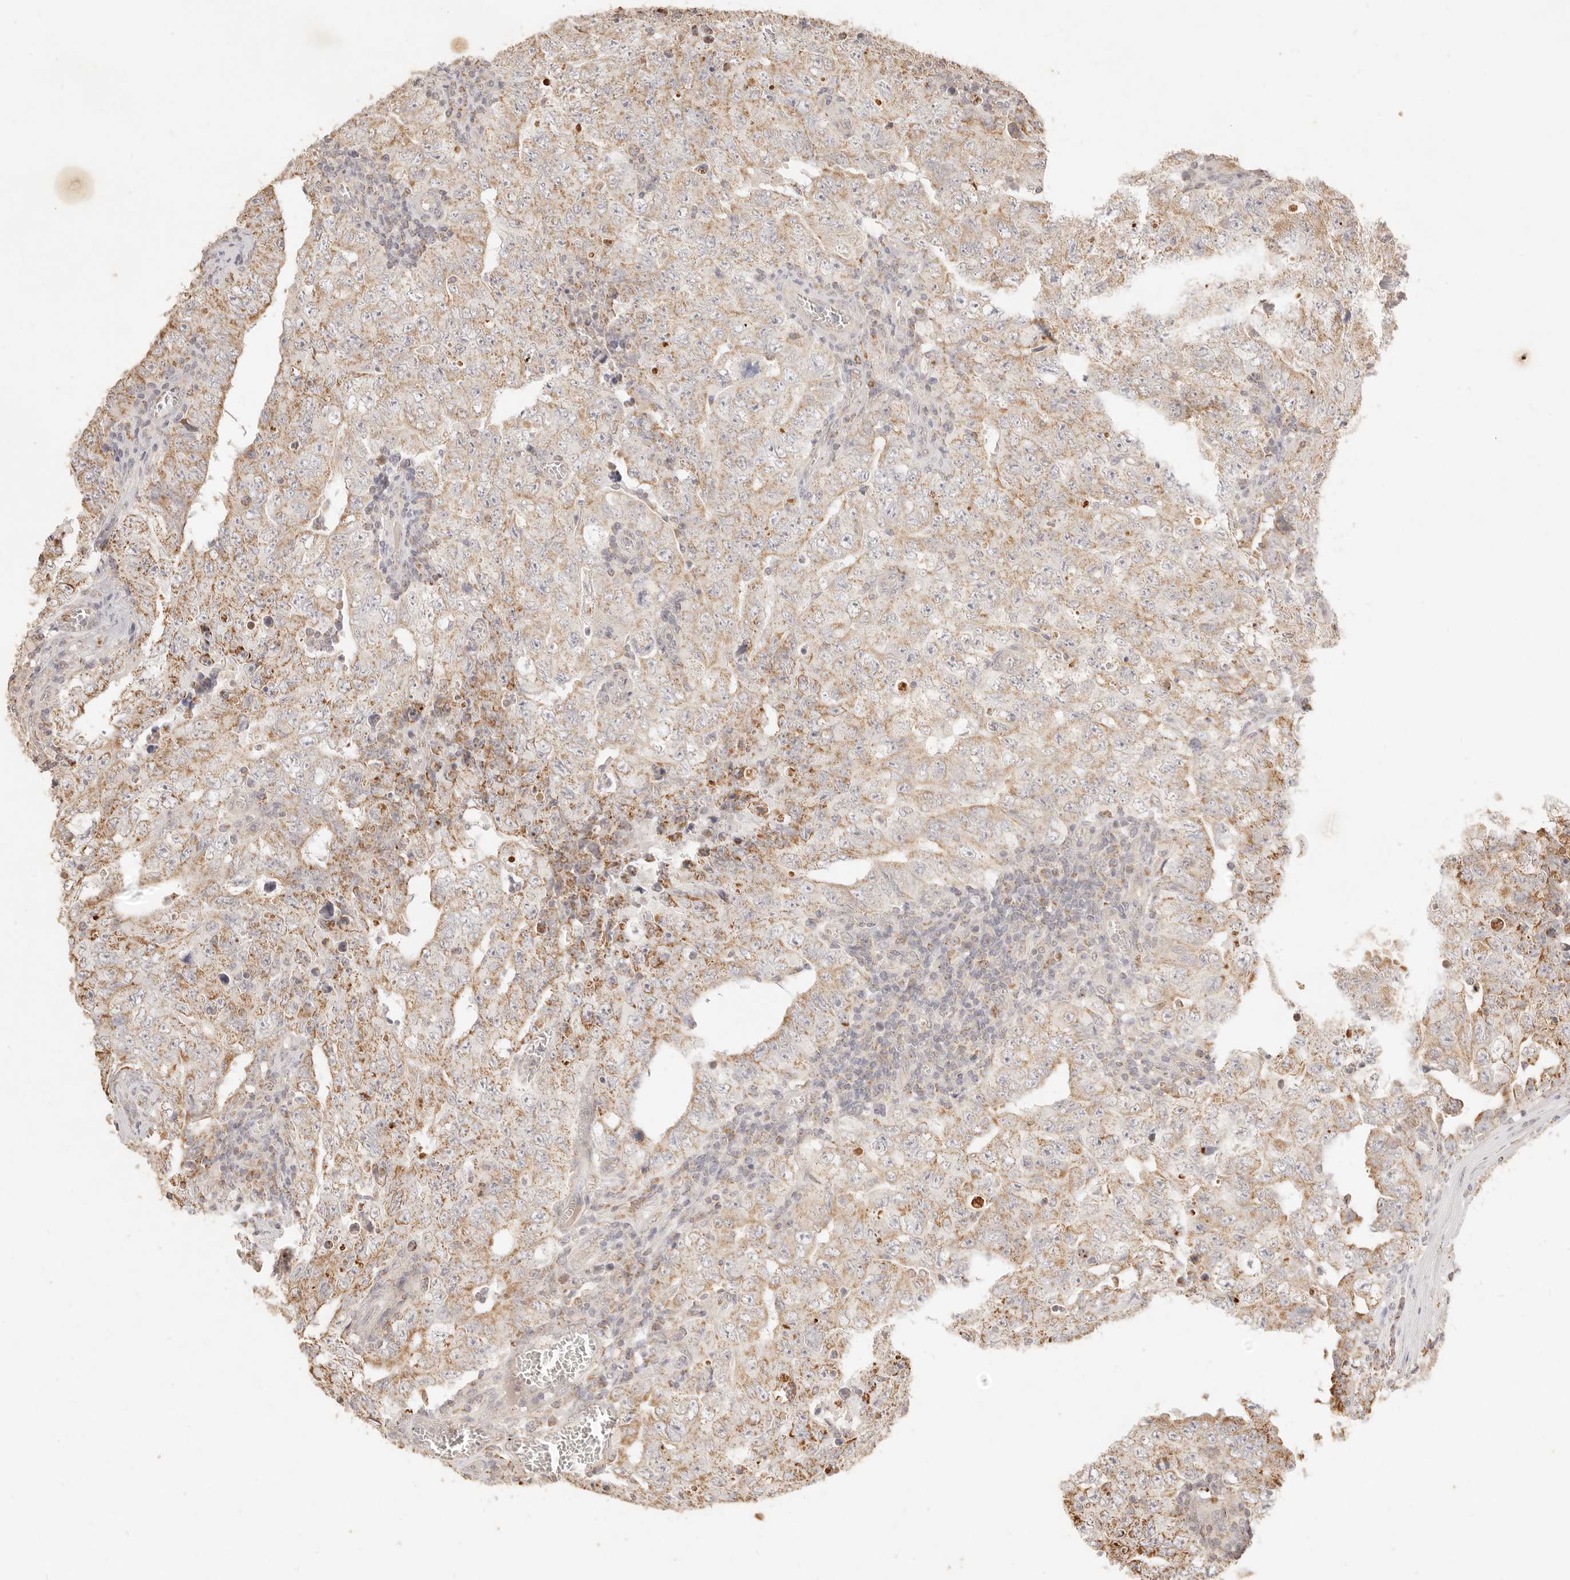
{"staining": {"intensity": "moderate", "quantity": ">75%", "location": "cytoplasmic/membranous"}, "tissue": "testis cancer", "cell_type": "Tumor cells", "image_type": "cancer", "snomed": [{"axis": "morphology", "description": "Carcinoma, Embryonal, NOS"}, {"axis": "topography", "description": "Testis"}], "caption": "Testis cancer stained with a protein marker demonstrates moderate staining in tumor cells.", "gene": "CPLANE2", "patient": {"sex": "male", "age": 26}}